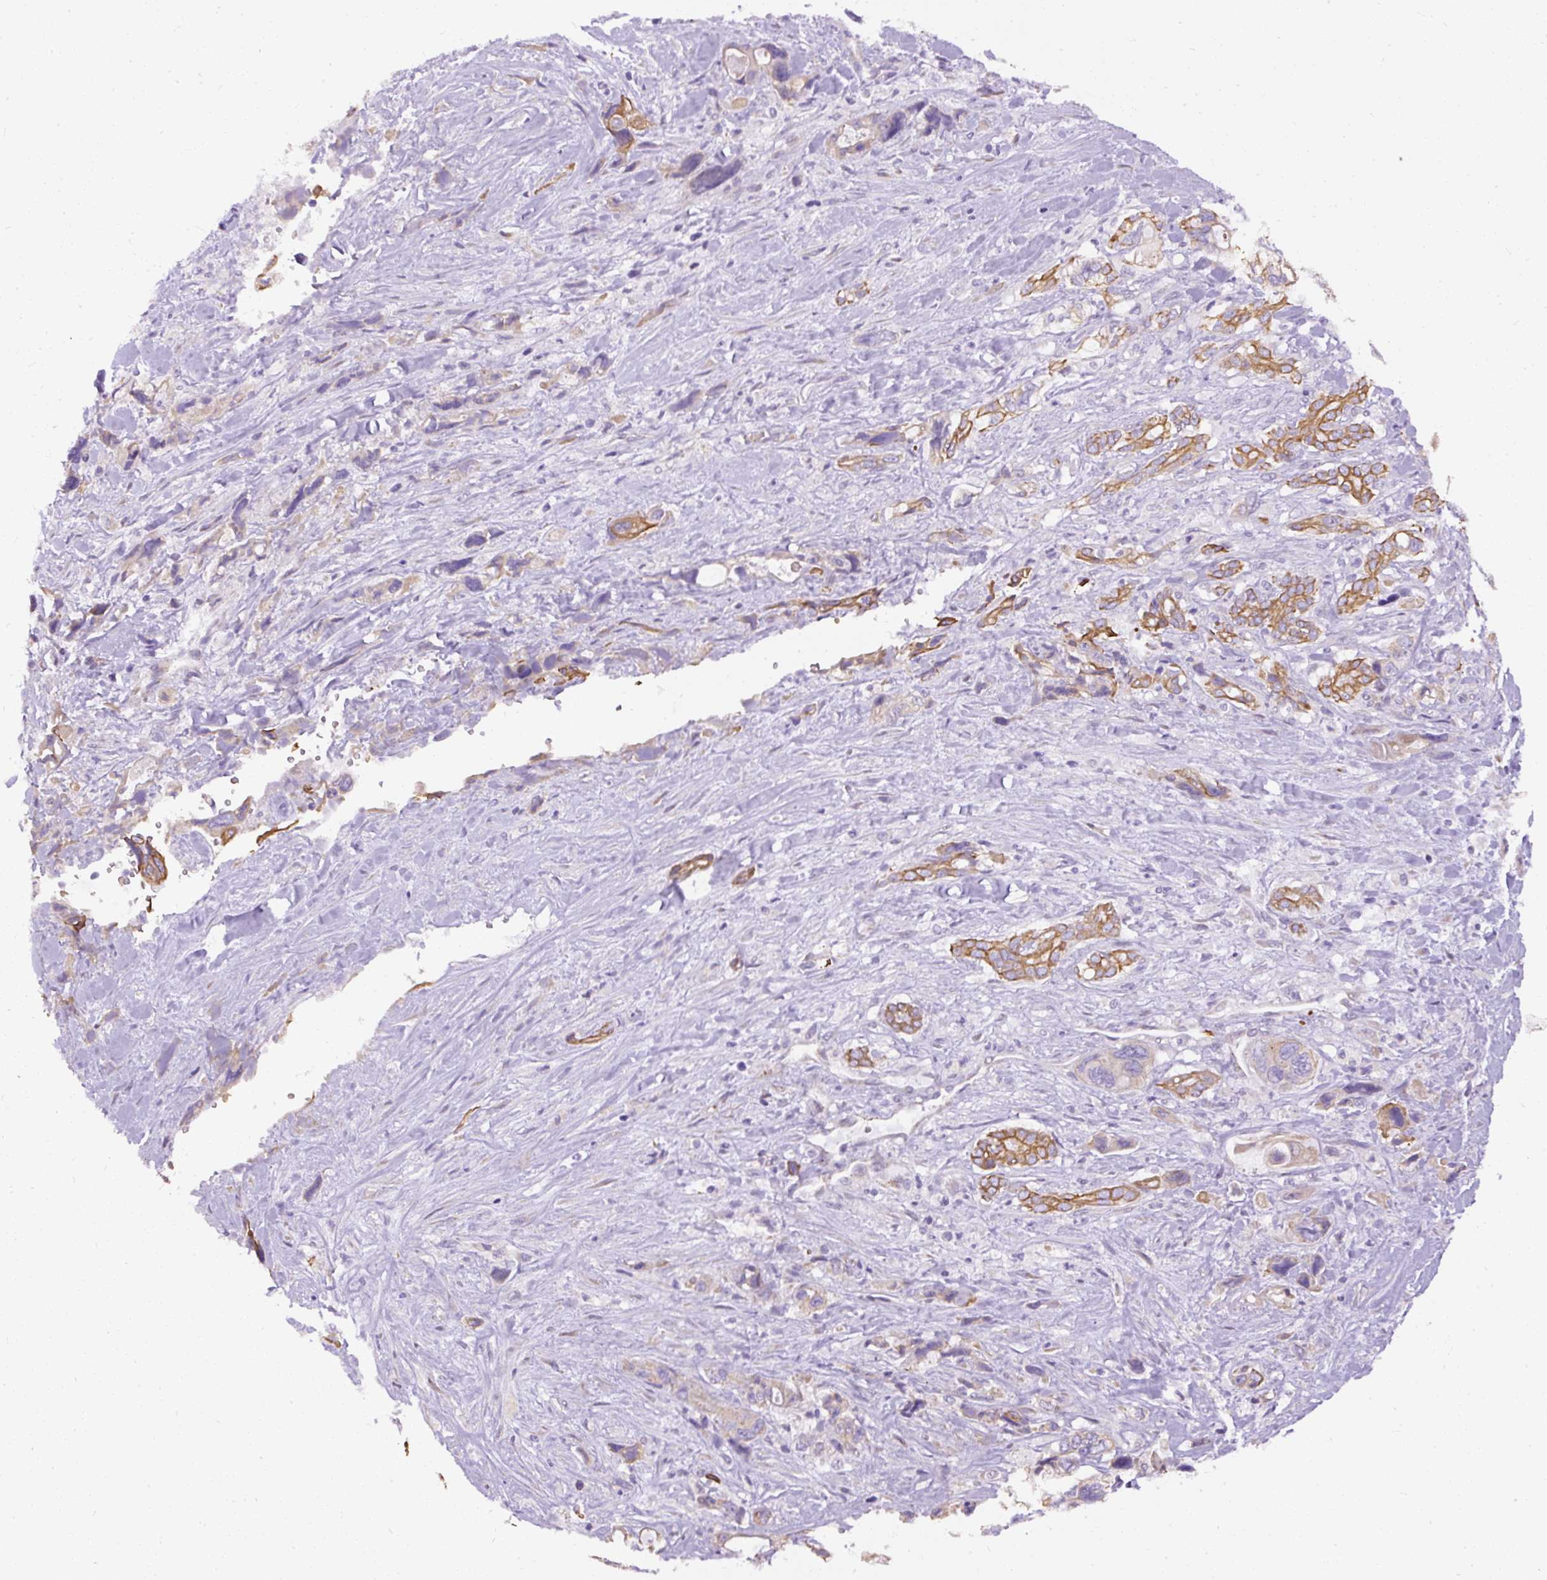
{"staining": {"intensity": "moderate", "quantity": "25%-75%", "location": "cytoplasmic/membranous"}, "tissue": "pancreatic cancer", "cell_type": "Tumor cells", "image_type": "cancer", "snomed": [{"axis": "morphology", "description": "Adenocarcinoma, NOS"}, {"axis": "topography", "description": "Pancreas"}], "caption": "Approximately 25%-75% of tumor cells in human pancreatic cancer (adenocarcinoma) show moderate cytoplasmic/membranous protein staining as visualized by brown immunohistochemical staining.", "gene": "FAM149A", "patient": {"sex": "male", "age": 46}}